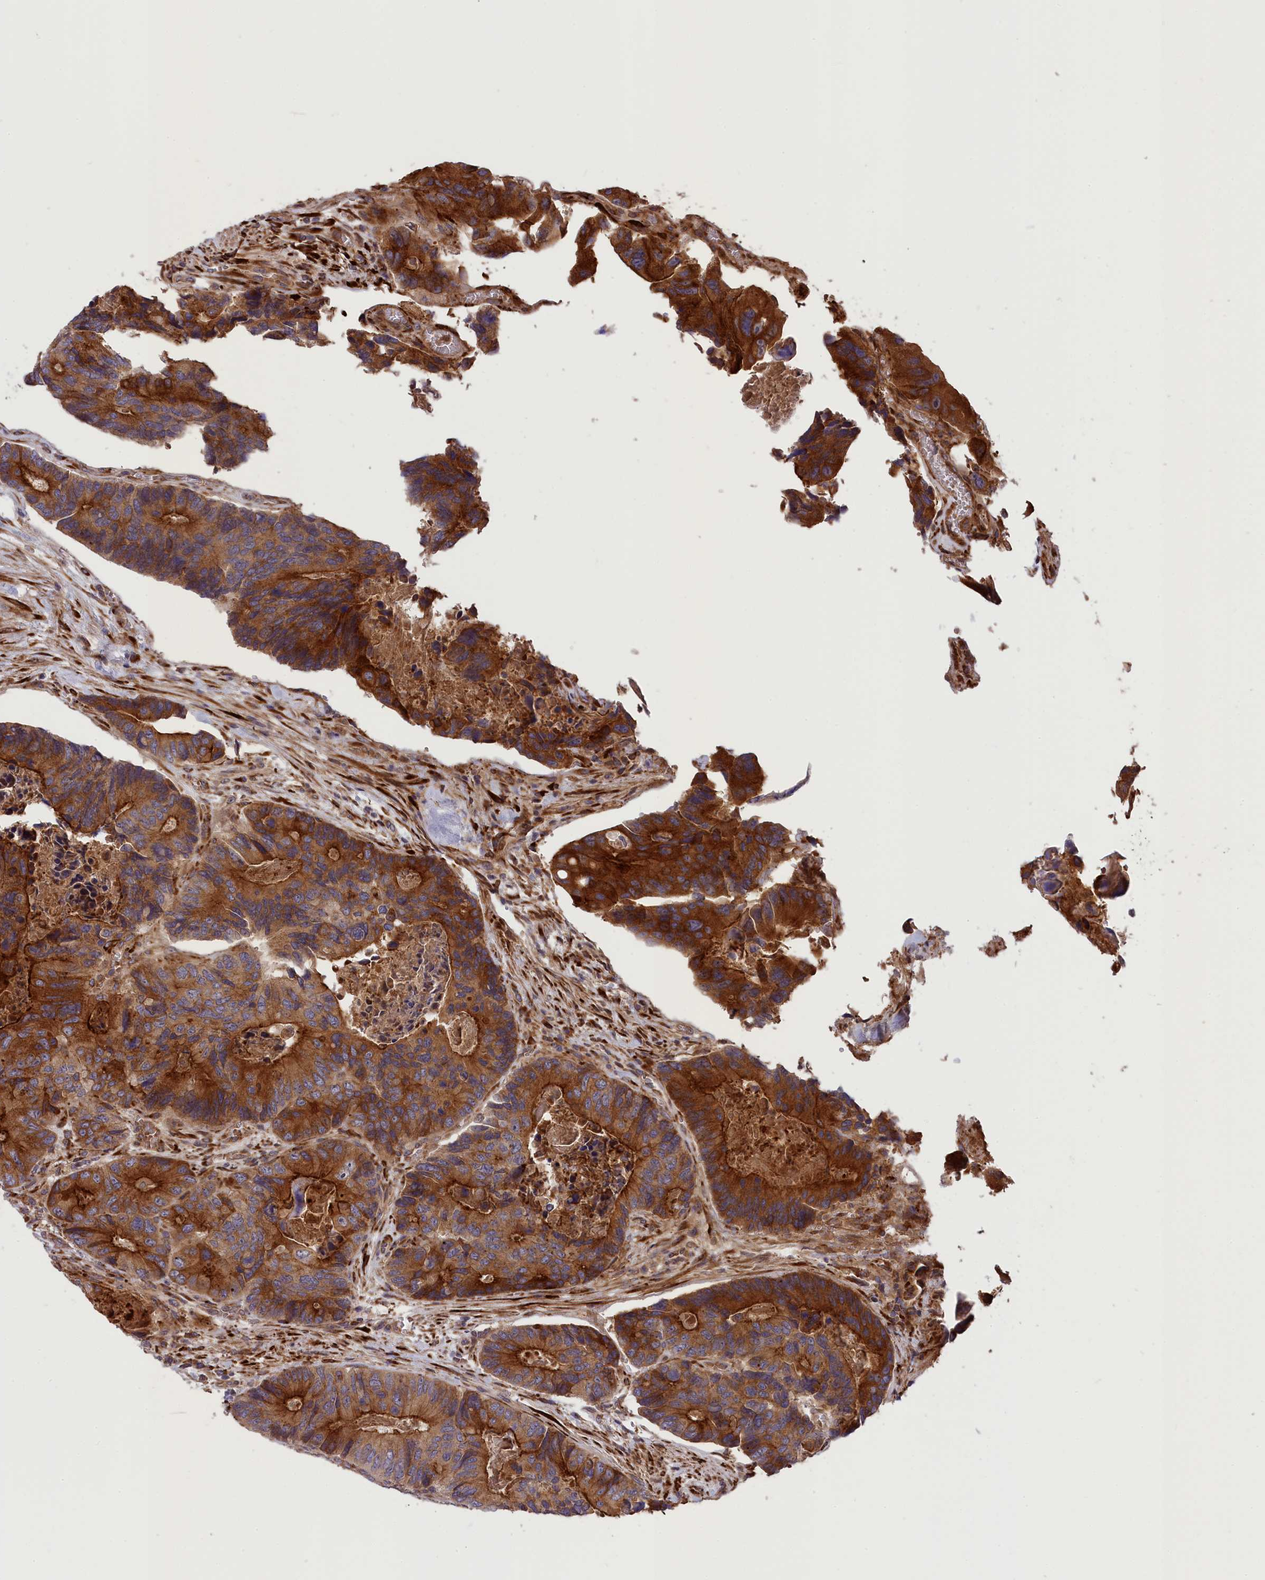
{"staining": {"intensity": "moderate", "quantity": ">75%", "location": "cytoplasmic/membranous"}, "tissue": "colorectal cancer", "cell_type": "Tumor cells", "image_type": "cancer", "snomed": [{"axis": "morphology", "description": "Adenocarcinoma, NOS"}, {"axis": "topography", "description": "Colon"}], "caption": "Immunohistochemistry (DAB) staining of colorectal cancer (adenocarcinoma) exhibits moderate cytoplasmic/membranous protein positivity in approximately >75% of tumor cells.", "gene": "DDX60L", "patient": {"sex": "male", "age": 84}}